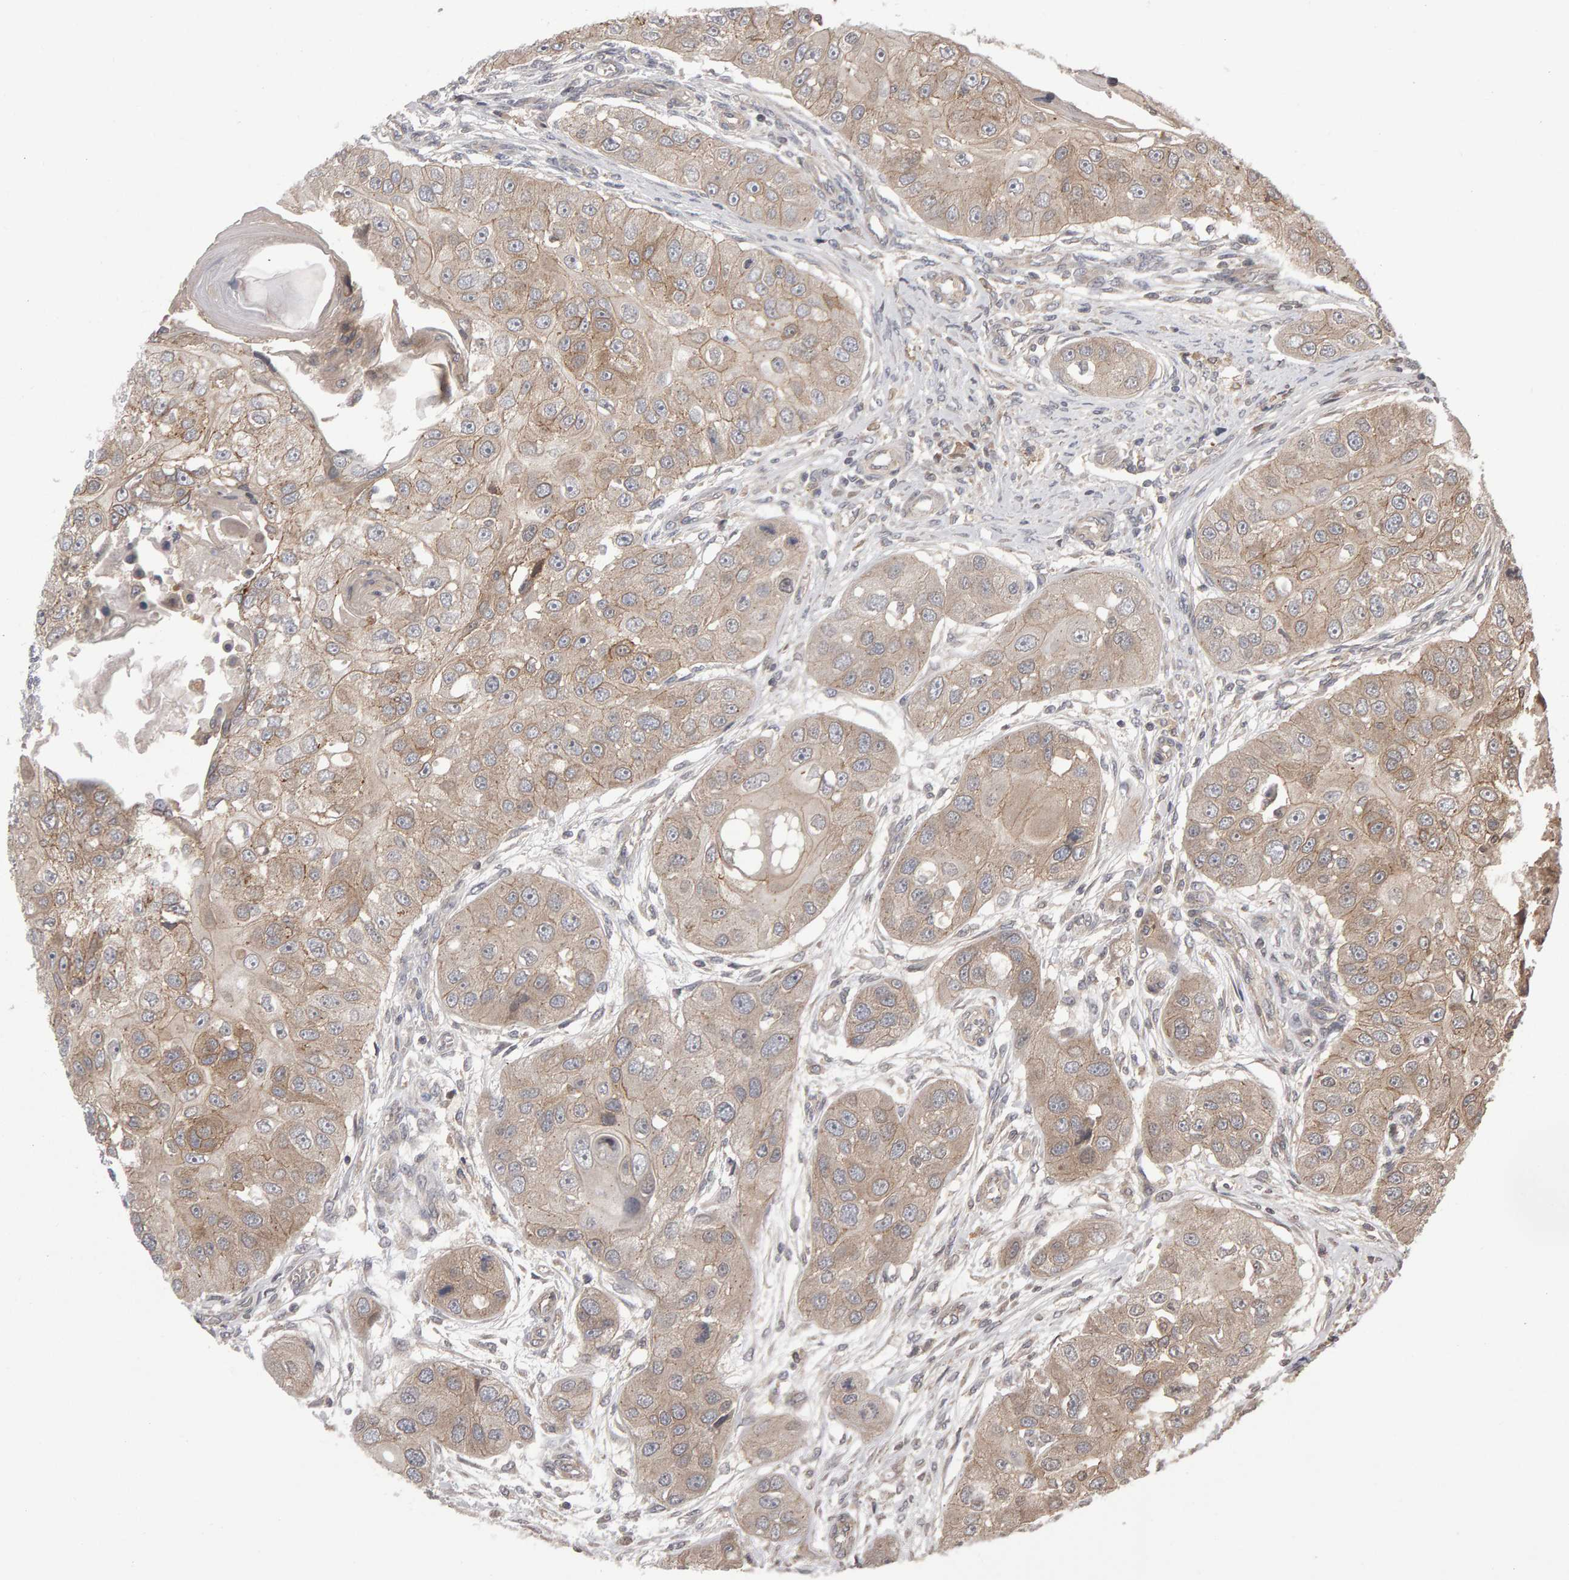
{"staining": {"intensity": "weak", "quantity": ">75%", "location": "cytoplasmic/membranous"}, "tissue": "head and neck cancer", "cell_type": "Tumor cells", "image_type": "cancer", "snomed": [{"axis": "morphology", "description": "Normal tissue, NOS"}, {"axis": "morphology", "description": "Squamous cell carcinoma, NOS"}, {"axis": "topography", "description": "Skeletal muscle"}, {"axis": "topography", "description": "Head-Neck"}], "caption": "The immunohistochemical stain labels weak cytoplasmic/membranous positivity in tumor cells of squamous cell carcinoma (head and neck) tissue.", "gene": "SCRIB", "patient": {"sex": "male", "age": 51}}